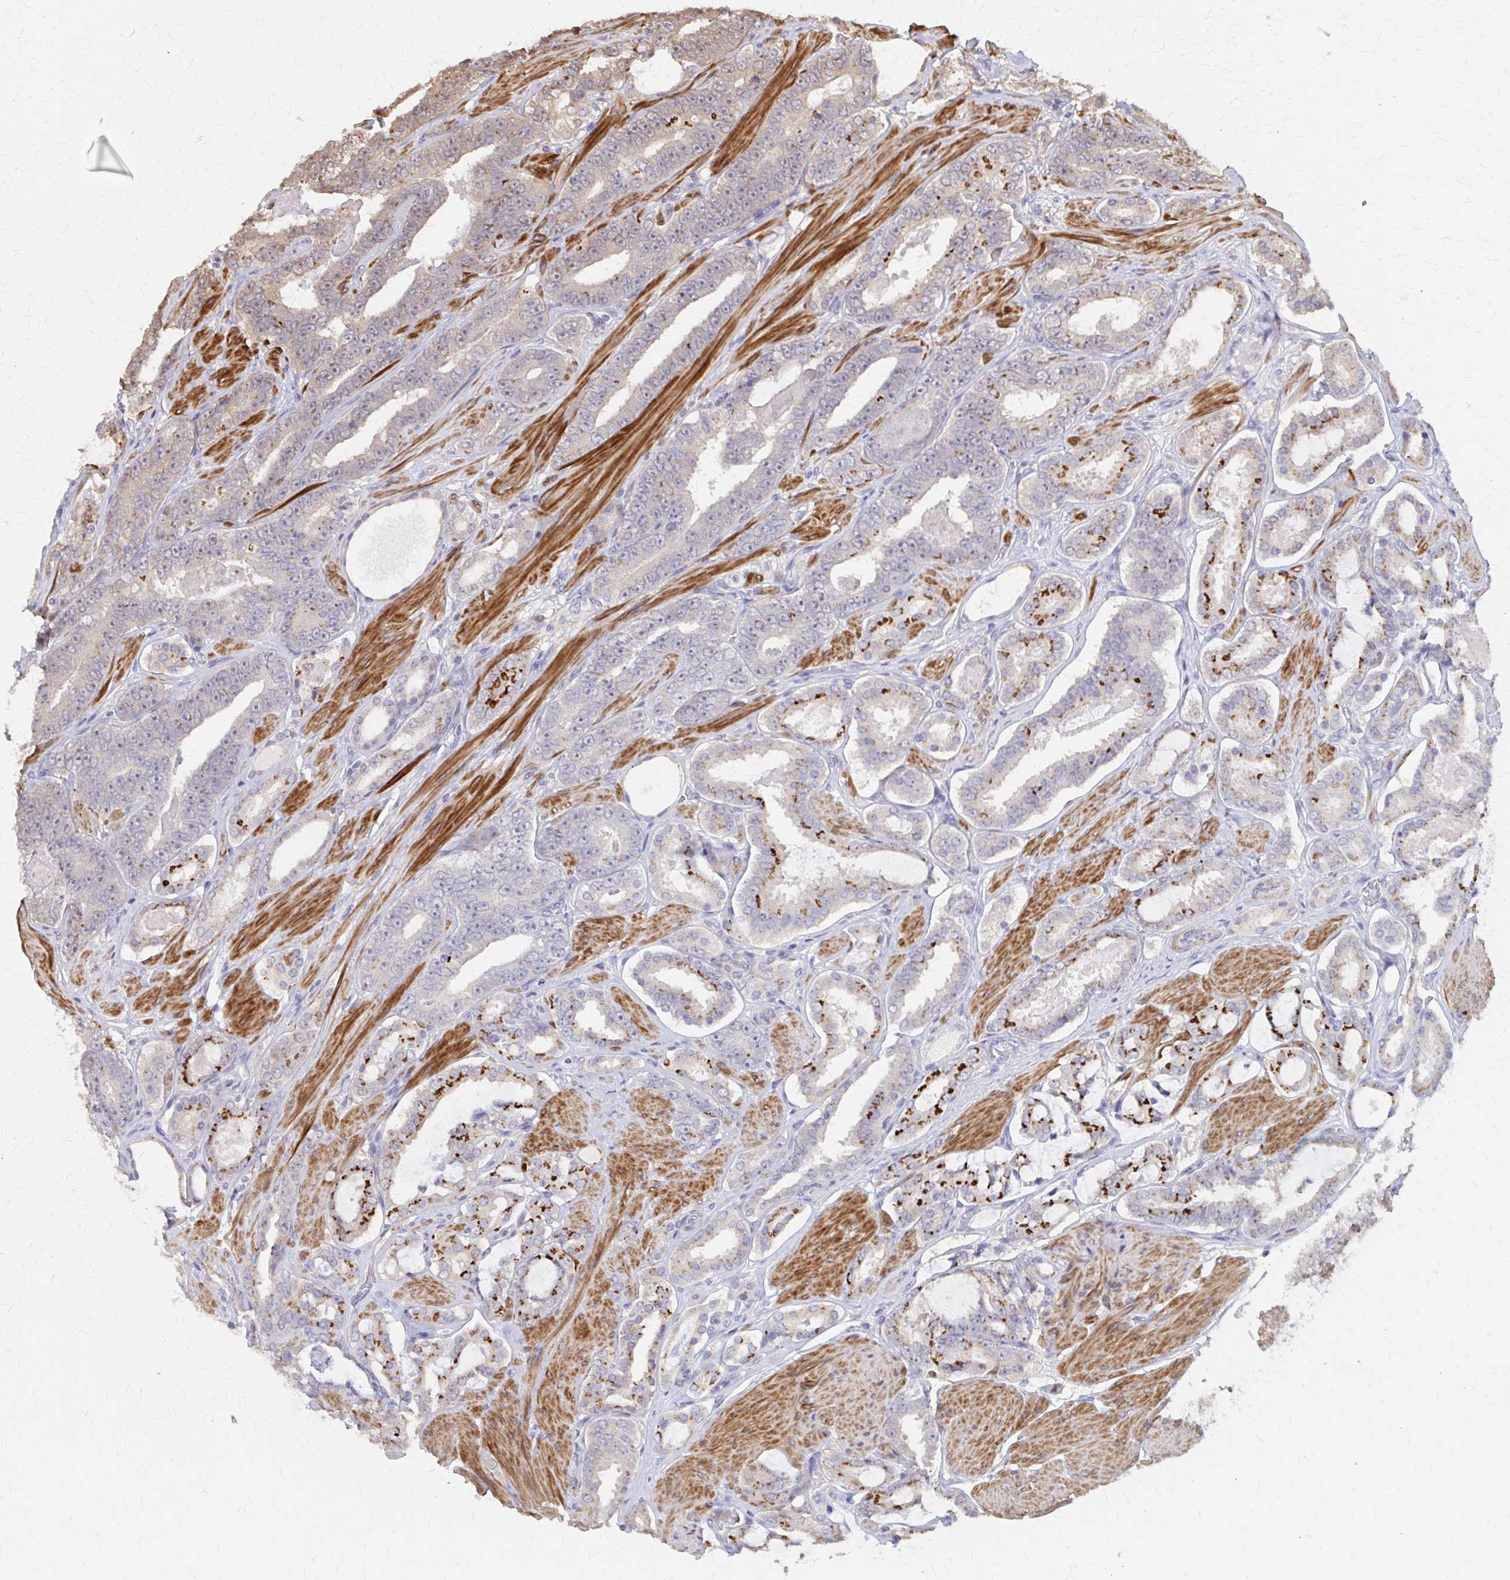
{"staining": {"intensity": "strong", "quantity": "25%-75%", "location": "cytoplasmic/membranous"}, "tissue": "prostate cancer", "cell_type": "Tumor cells", "image_type": "cancer", "snomed": [{"axis": "morphology", "description": "Adenocarcinoma, High grade"}, {"axis": "topography", "description": "Prostate"}], "caption": "Immunohistochemical staining of human prostate adenocarcinoma (high-grade) displays high levels of strong cytoplasmic/membranous expression in about 25%-75% of tumor cells. The staining is performed using DAB (3,3'-diaminobenzidine) brown chromogen to label protein expression. The nuclei are counter-stained blue using hematoxylin.", "gene": "IFI44L", "patient": {"sex": "male", "age": 63}}